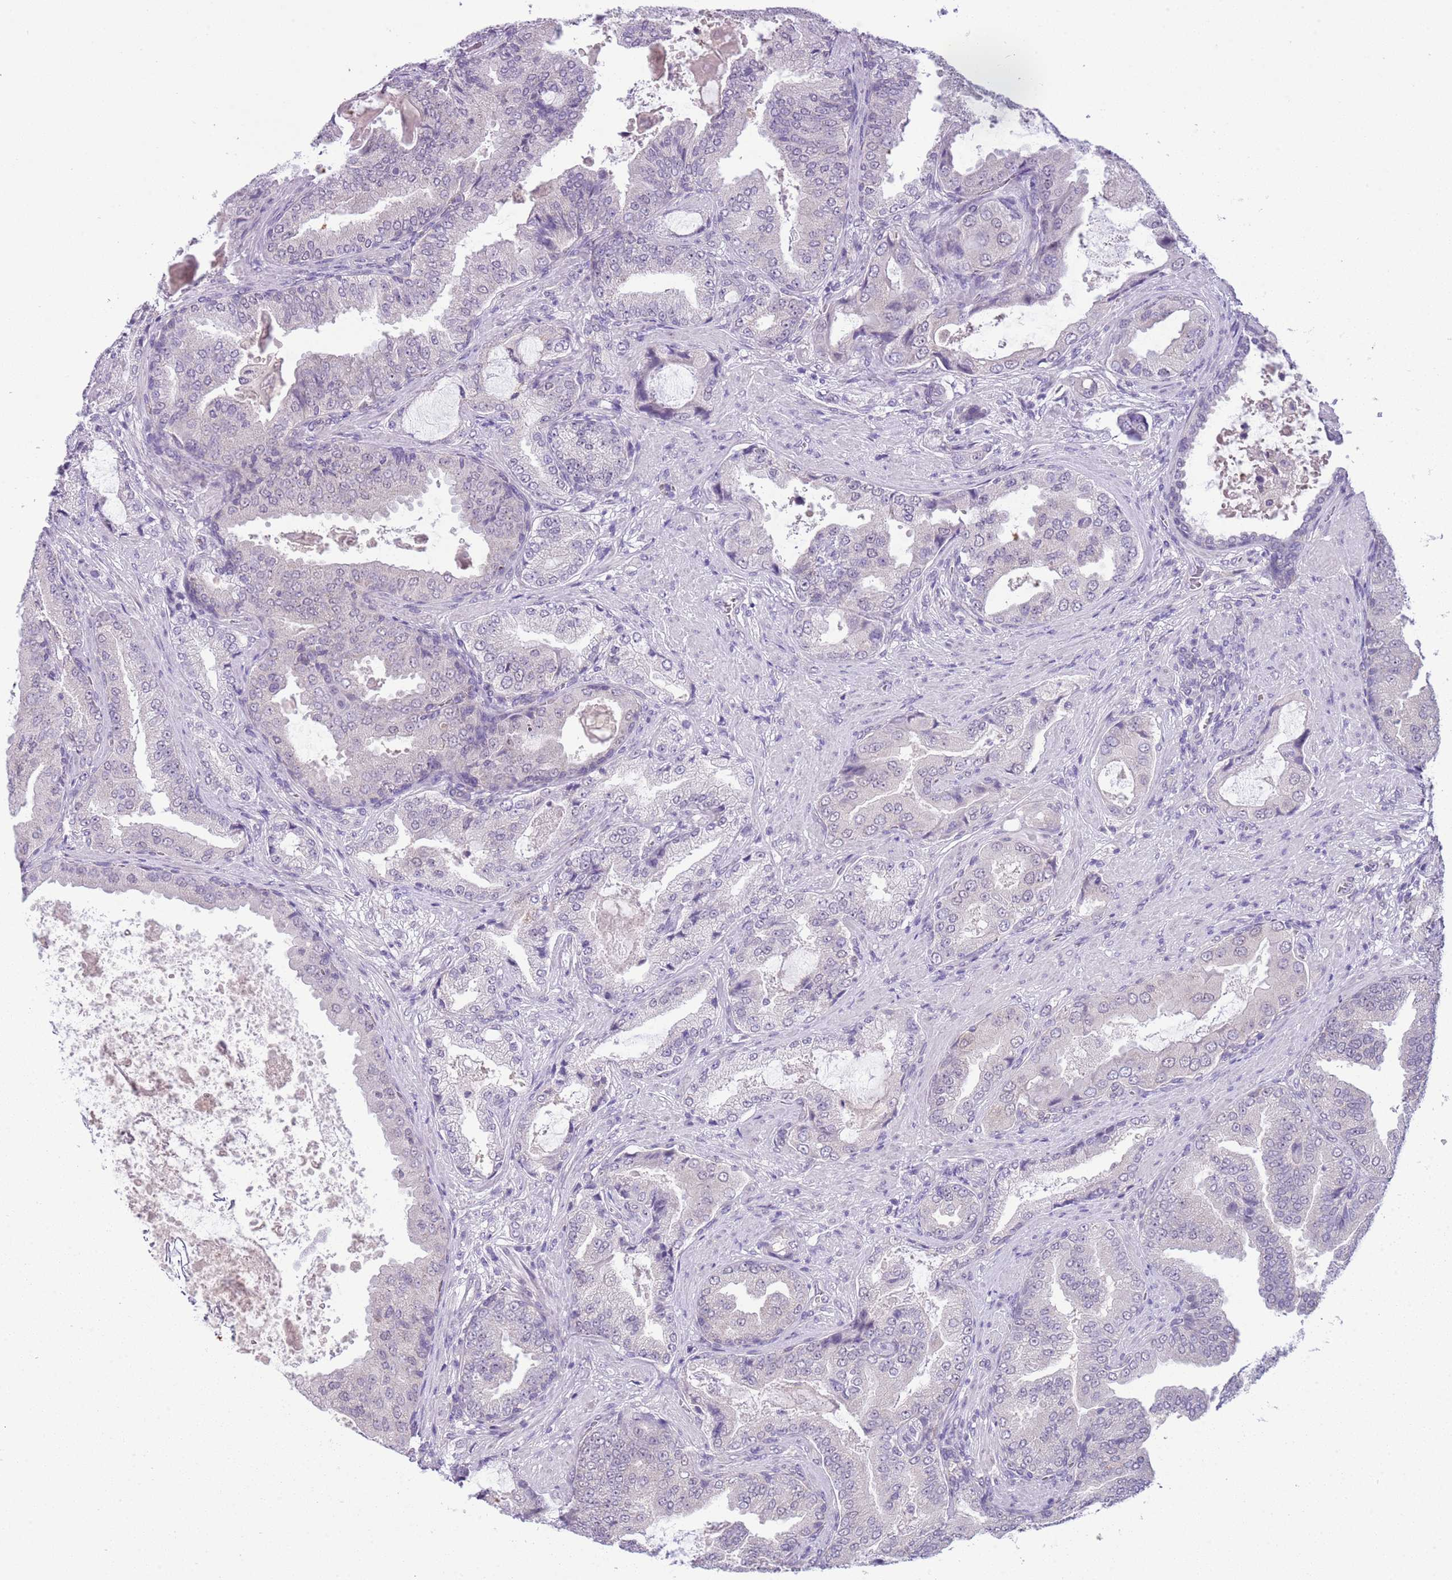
{"staining": {"intensity": "negative", "quantity": "none", "location": "none"}, "tissue": "prostate cancer", "cell_type": "Tumor cells", "image_type": "cancer", "snomed": [{"axis": "morphology", "description": "Adenocarcinoma, High grade"}, {"axis": "topography", "description": "Prostate"}], "caption": "IHC histopathology image of neoplastic tissue: human prostate cancer (high-grade adenocarcinoma) stained with DAB displays no significant protein expression in tumor cells.", "gene": "FAM120C", "patient": {"sex": "male", "age": 68}}